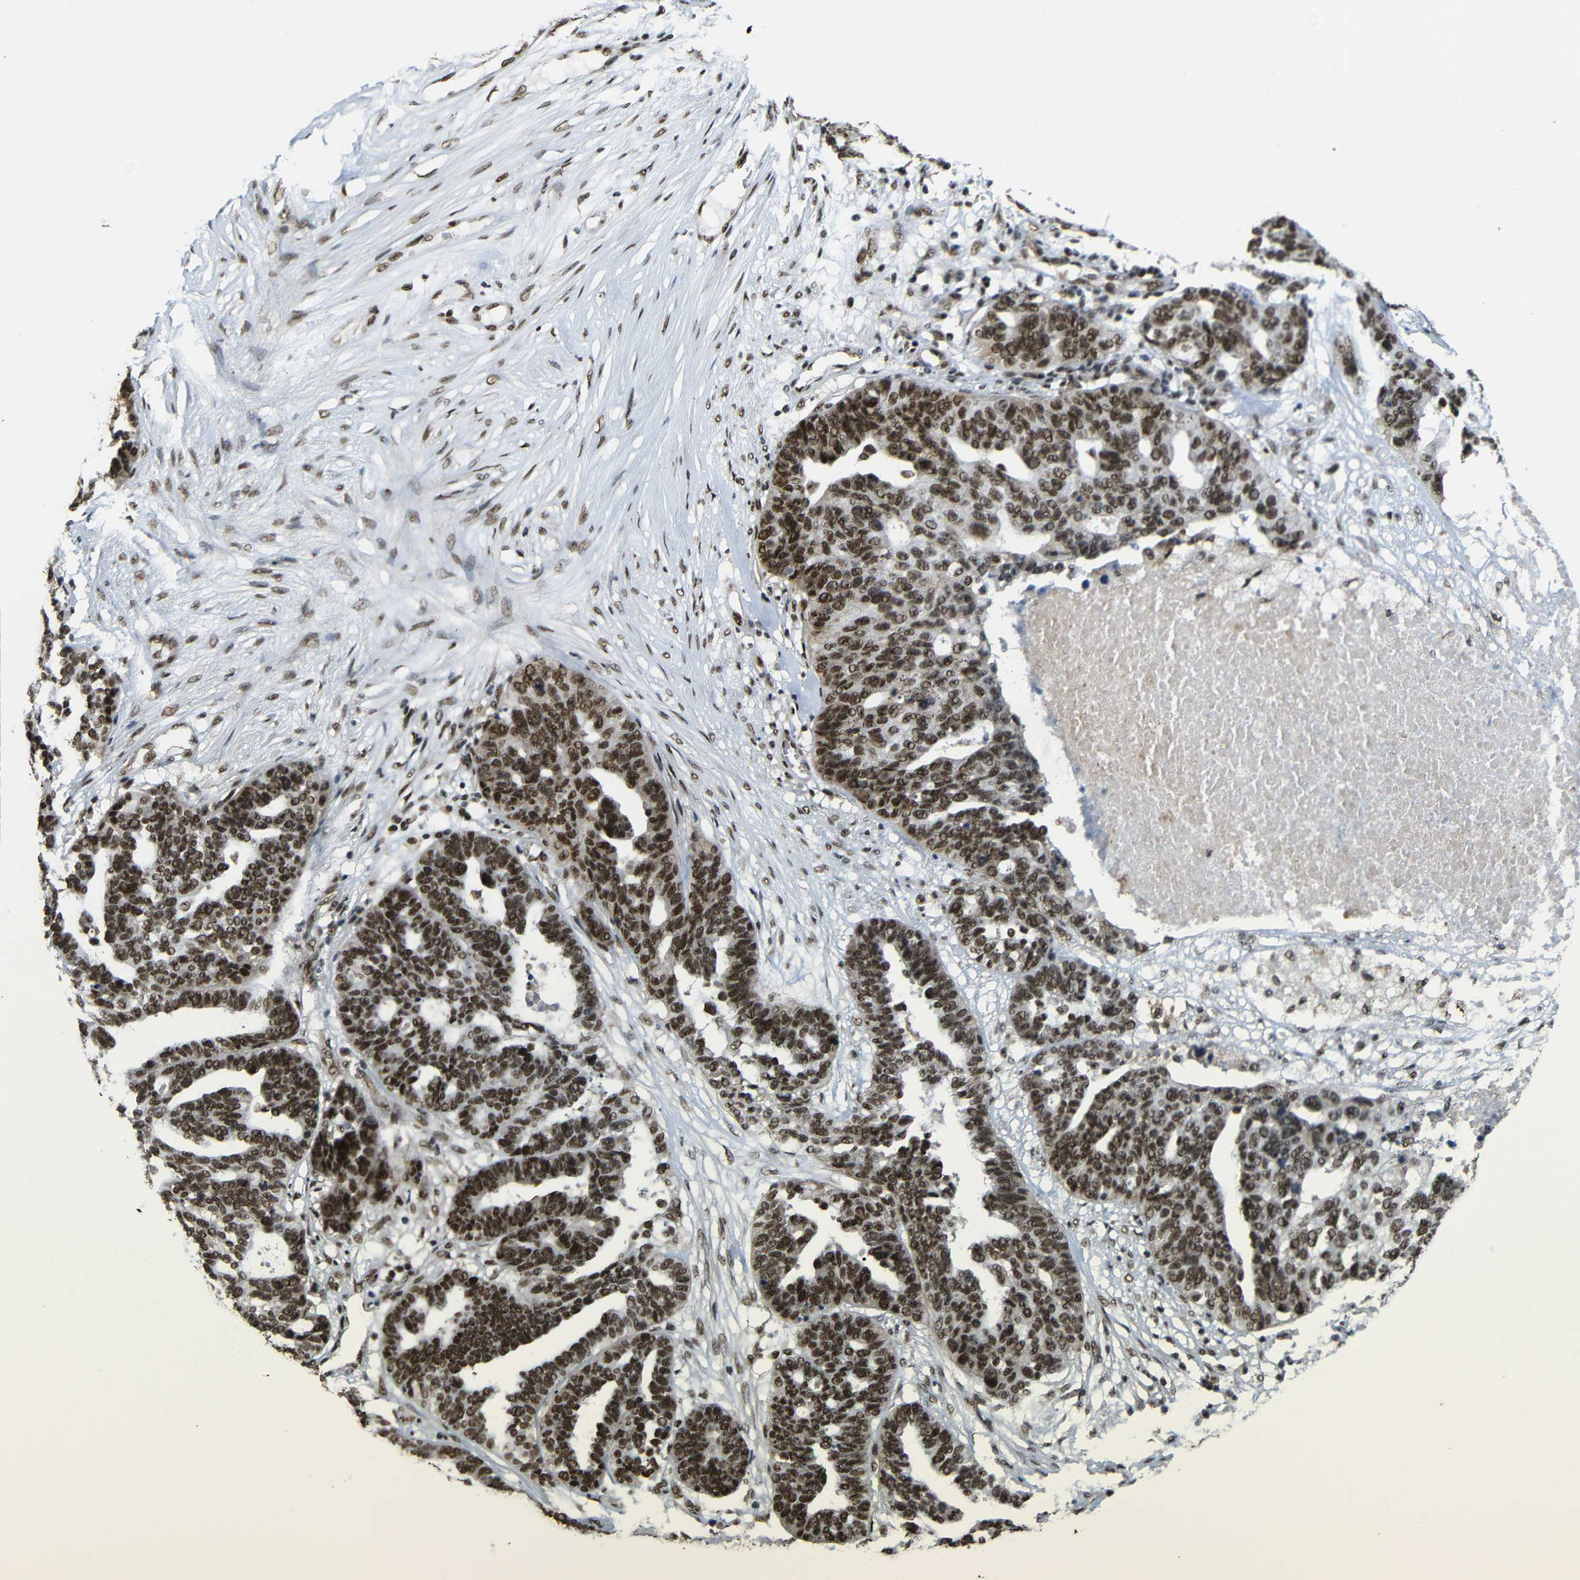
{"staining": {"intensity": "strong", "quantity": ">75%", "location": "cytoplasmic/membranous,nuclear"}, "tissue": "ovarian cancer", "cell_type": "Tumor cells", "image_type": "cancer", "snomed": [{"axis": "morphology", "description": "Cystadenocarcinoma, serous, NOS"}, {"axis": "topography", "description": "Ovary"}], "caption": "Tumor cells display high levels of strong cytoplasmic/membranous and nuclear staining in about >75% of cells in ovarian serous cystadenocarcinoma.", "gene": "TCF7L2", "patient": {"sex": "female", "age": 59}}